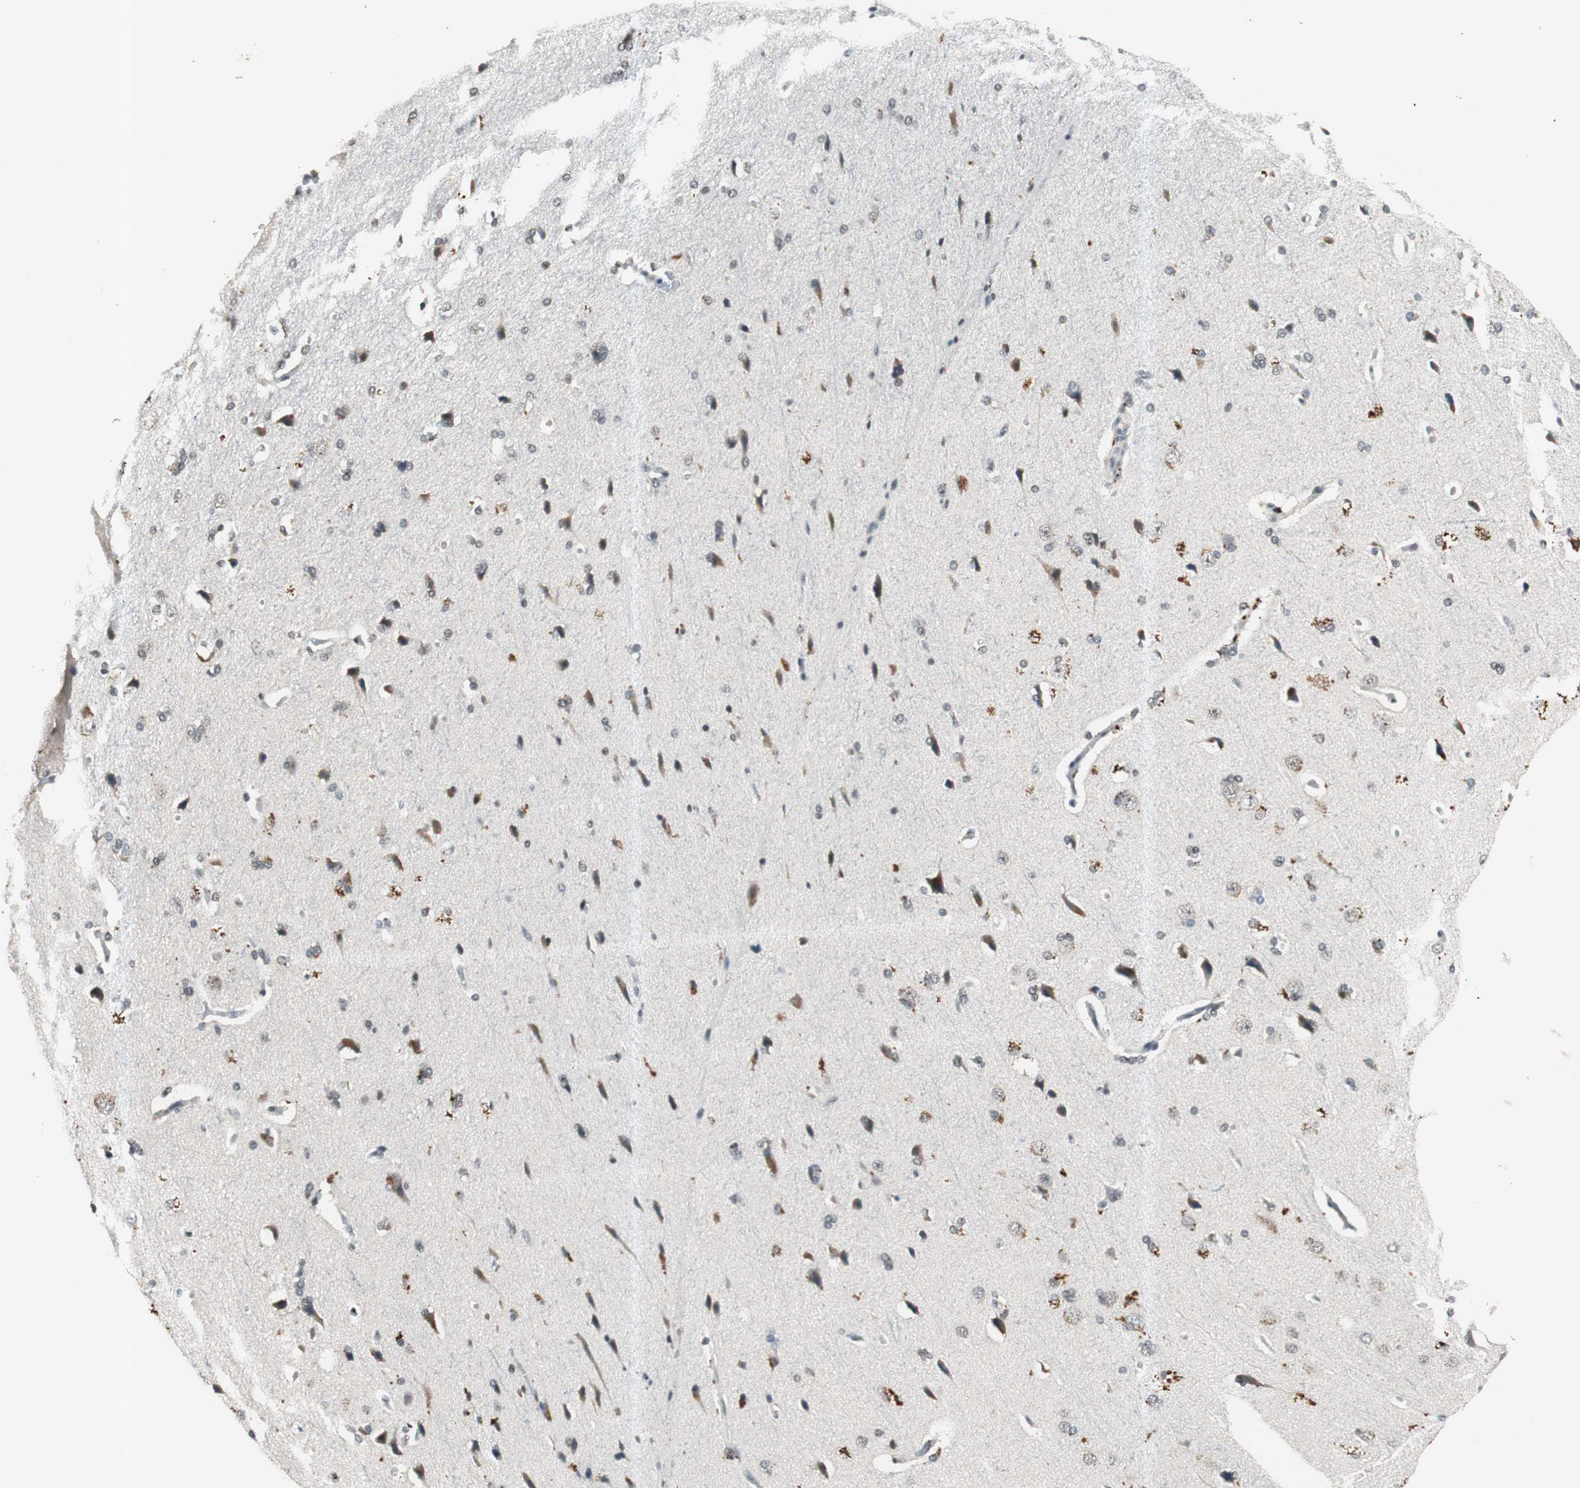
{"staining": {"intensity": "negative", "quantity": "none", "location": "none"}, "tissue": "cerebral cortex", "cell_type": "Endothelial cells", "image_type": "normal", "snomed": [{"axis": "morphology", "description": "Normal tissue, NOS"}, {"axis": "topography", "description": "Cerebral cortex"}], "caption": "Immunohistochemistry of benign human cerebral cortex exhibits no expression in endothelial cells.", "gene": "NFRKB", "patient": {"sex": "male", "age": 62}}